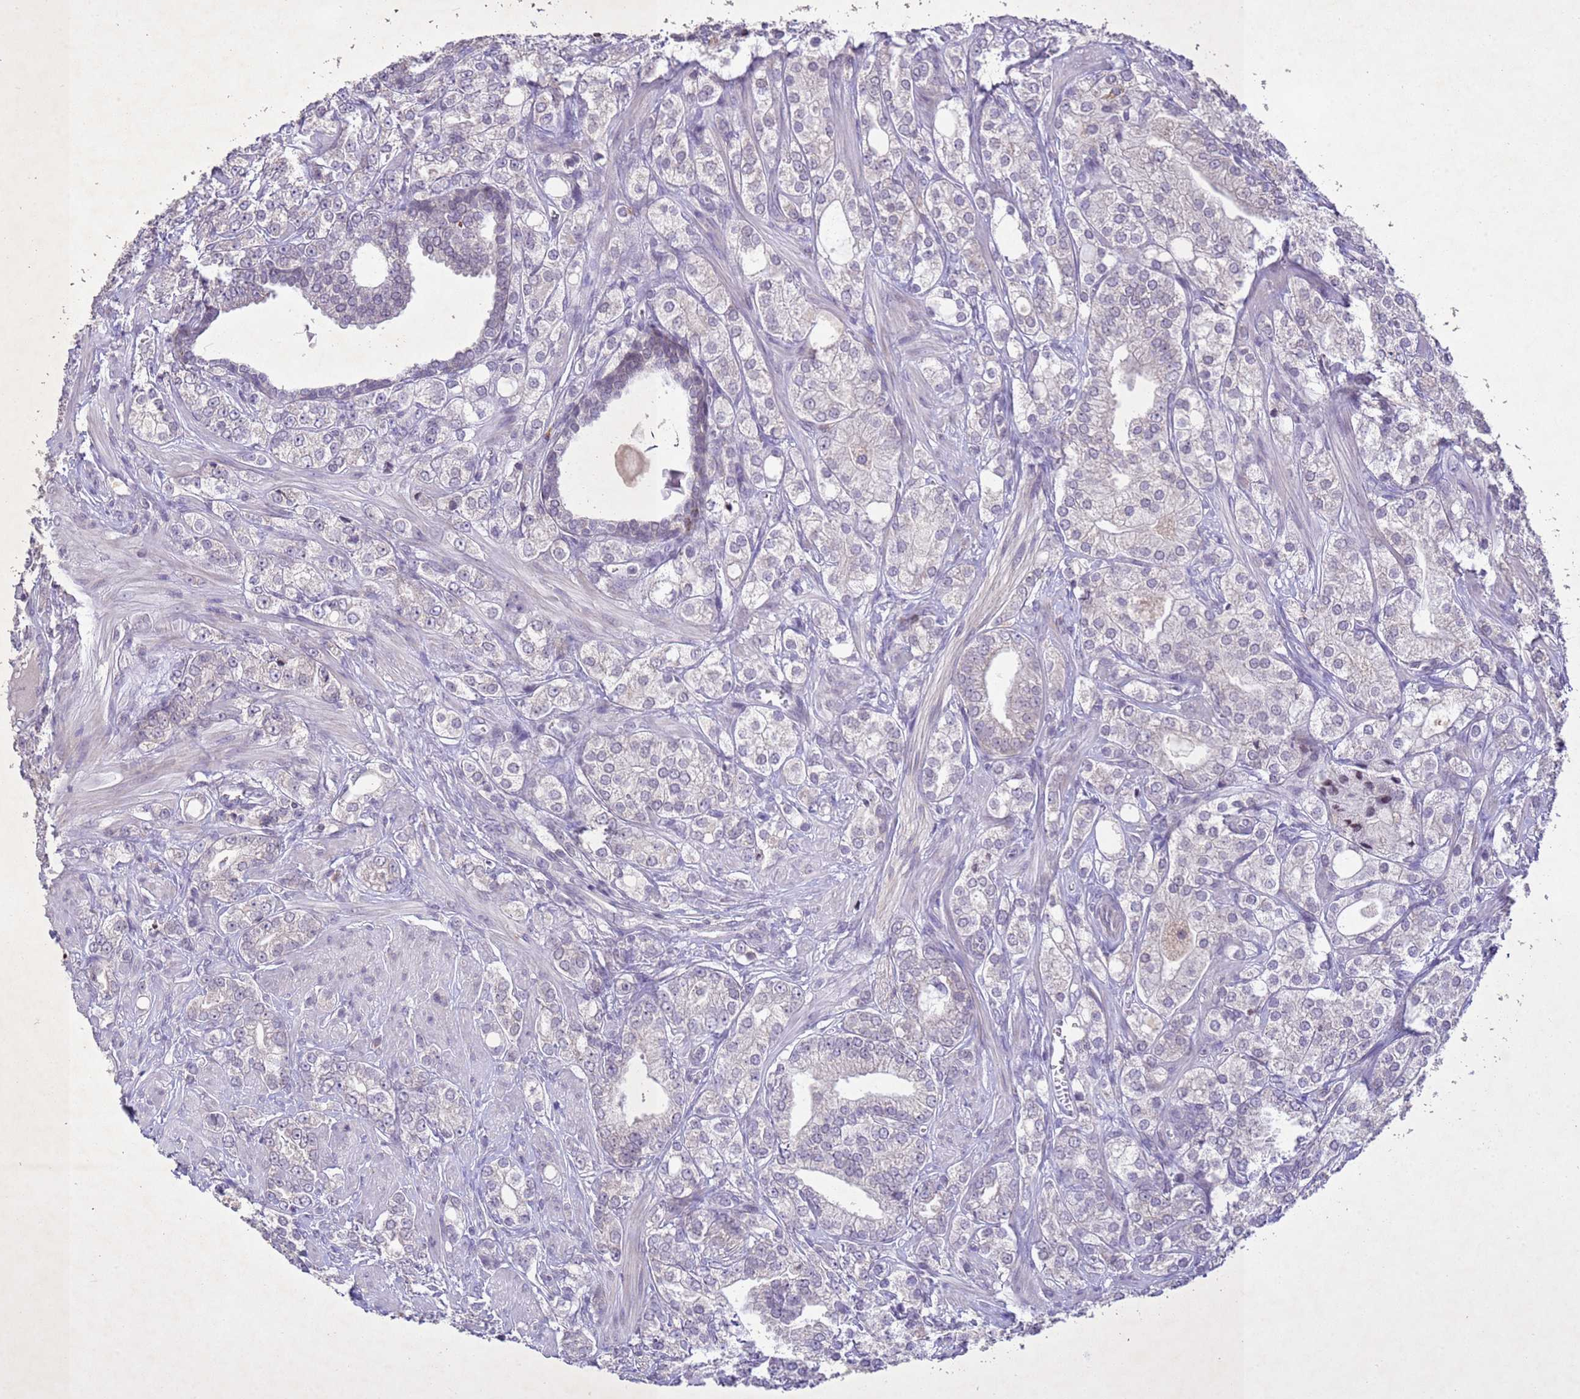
{"staining": {"intensity": "negative", "quantity": "none", "location": "none"}, "tissue": "prostate cancer", "cell_type": "Tumor cells", "image_type": "cancer", "snomed": [{"axis": "morphology", "description": "Adenocarcinoma, High grade"}, {"axis": "topography", "description": "Prostate"}], "caption": "Tumor cells are negative for brown protein staining in adenocarcinoma (high-grade) (prostate).", "gene": "NLRP11", "patient": {"sex": "male", "age": 50}}